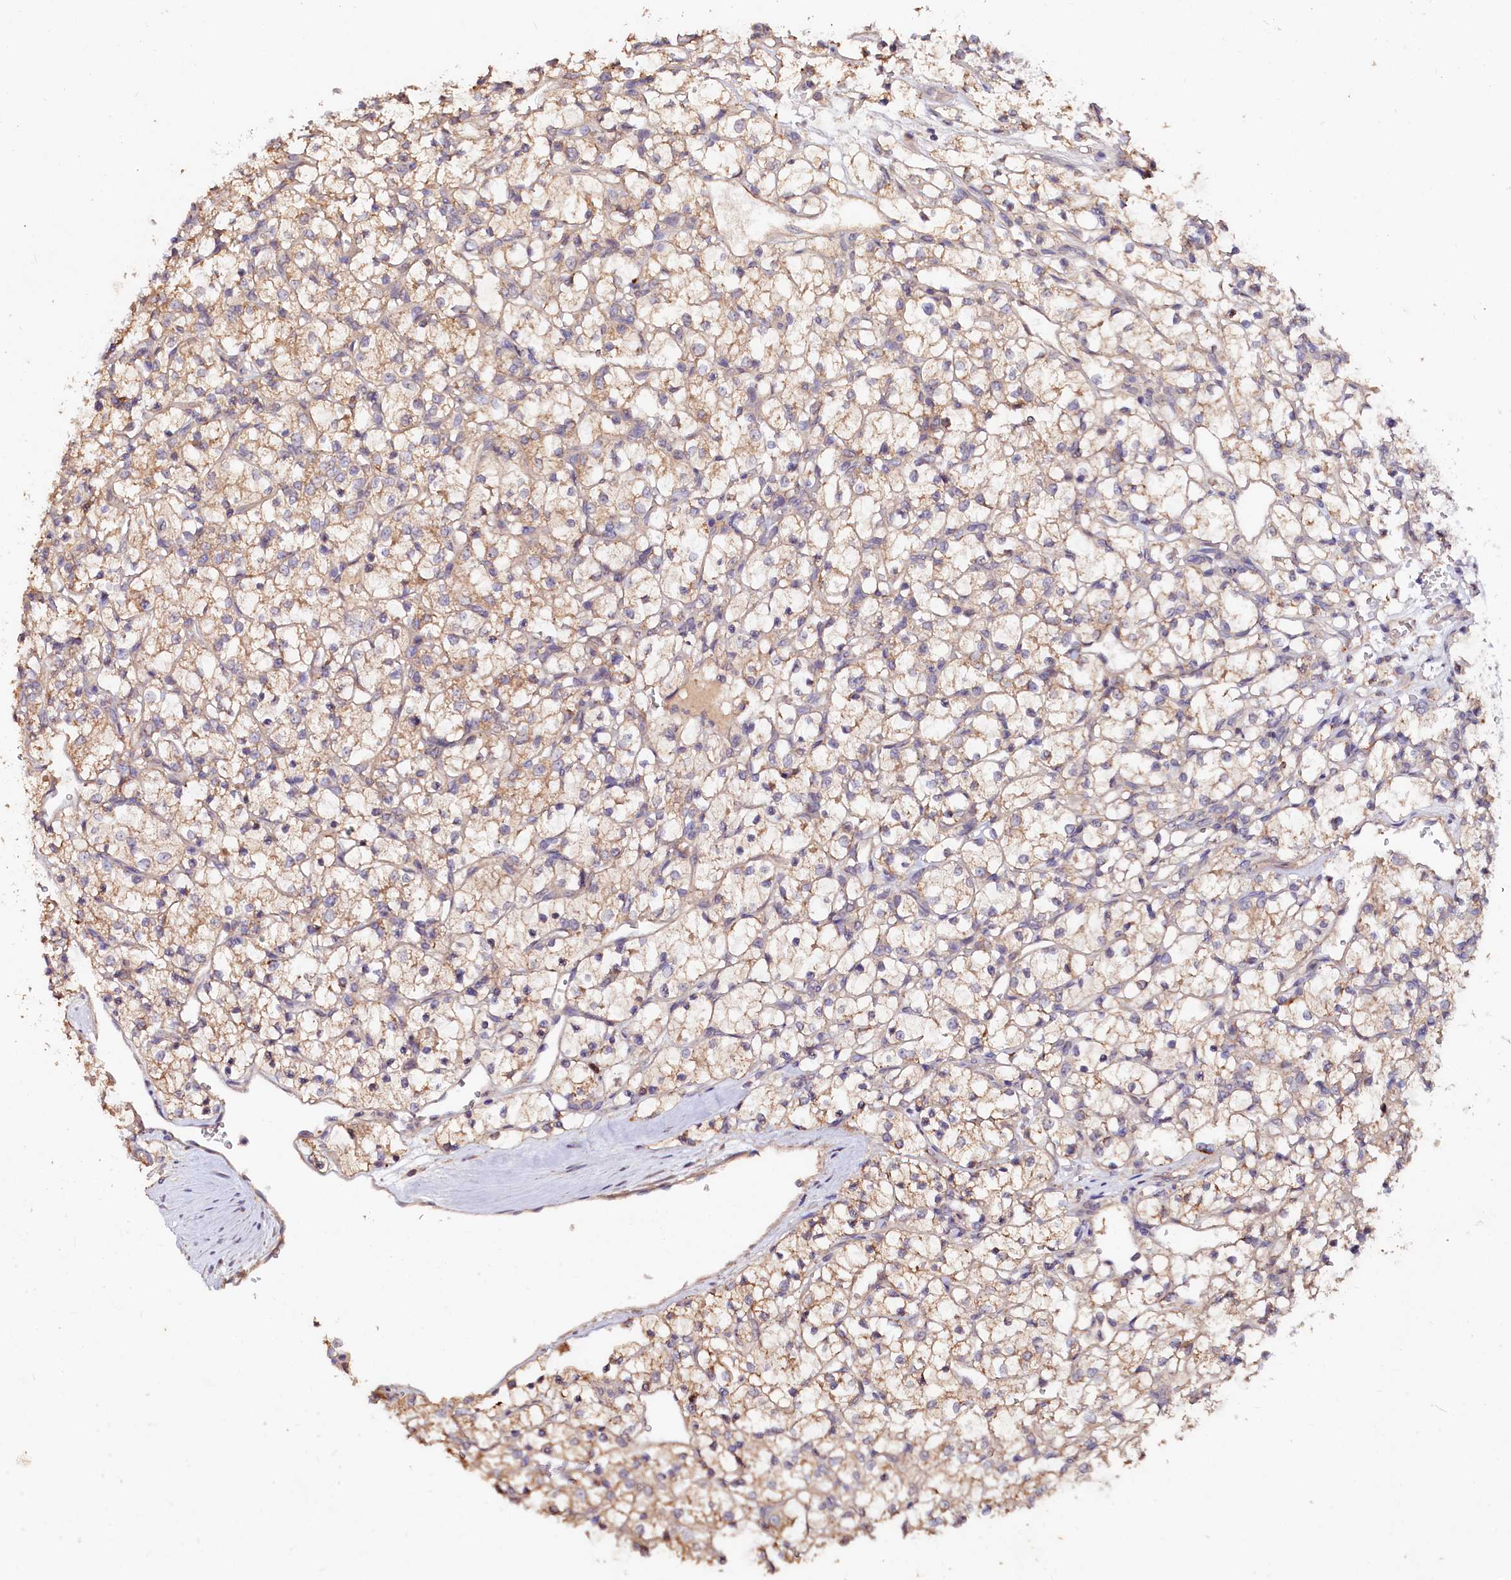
{"staining": {"intensity": "moderate", "quantity": "25%-75%", "location": "cytoplasmic/membranous"}, "tissue": "renal cancer", "cell_type": "Tumor cells", "image_type": "cancer", "snomed": [{"axis": "morphology", "description": "Adenocarcinoma, NOS"}, {"axis": "topography", "description": "Kidney"}], "caption": "This photomicrograph demonstrates IHC staining of renal cancer (adenocarcinoma), with medium moderate cytoplasmic/membranous staining in about 25%-75% of tumor cells.", "gene": "ETFBKMT", "patient": {"sex": "female", "age": 69}}